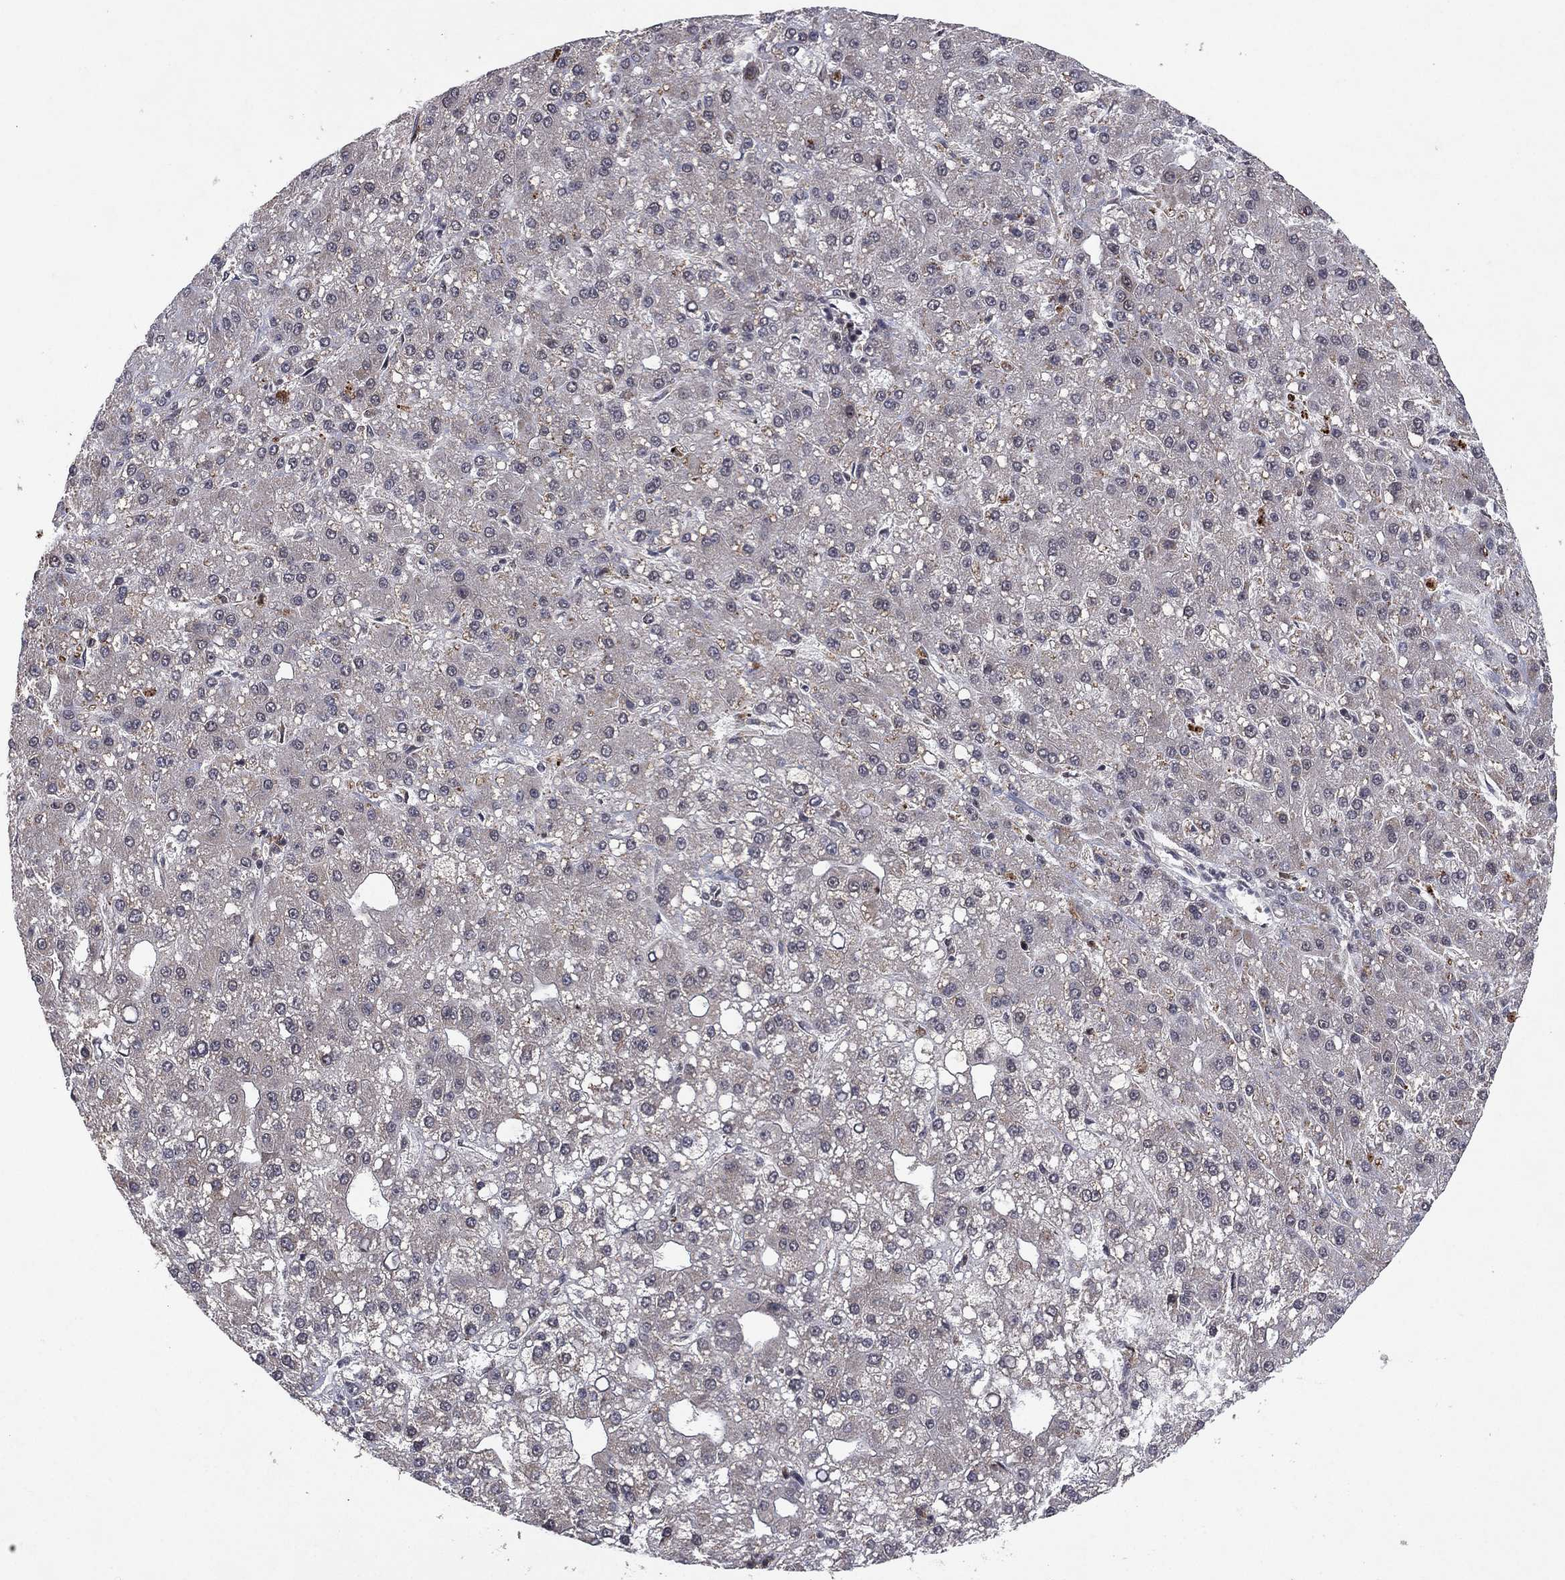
{"staining": {"intensity": "negative", "quantity": "none", "location": "none"}, "tissue": "liver cancer", "cell_type": "Tumor cells", "image_type": "cancer", "snomed": [{"axis": "morphology", "description": "Carcinoma, Hepatocellular, NOS"}, {"axis": "topography", "description": "Liver"}], "caption": "The image demonstrates no significant positivity in tumor cells of liver cancer (hepatocellular carcinoma).", "gene": "ATG4B", "patient": {"sex": "male", "age": 67}}